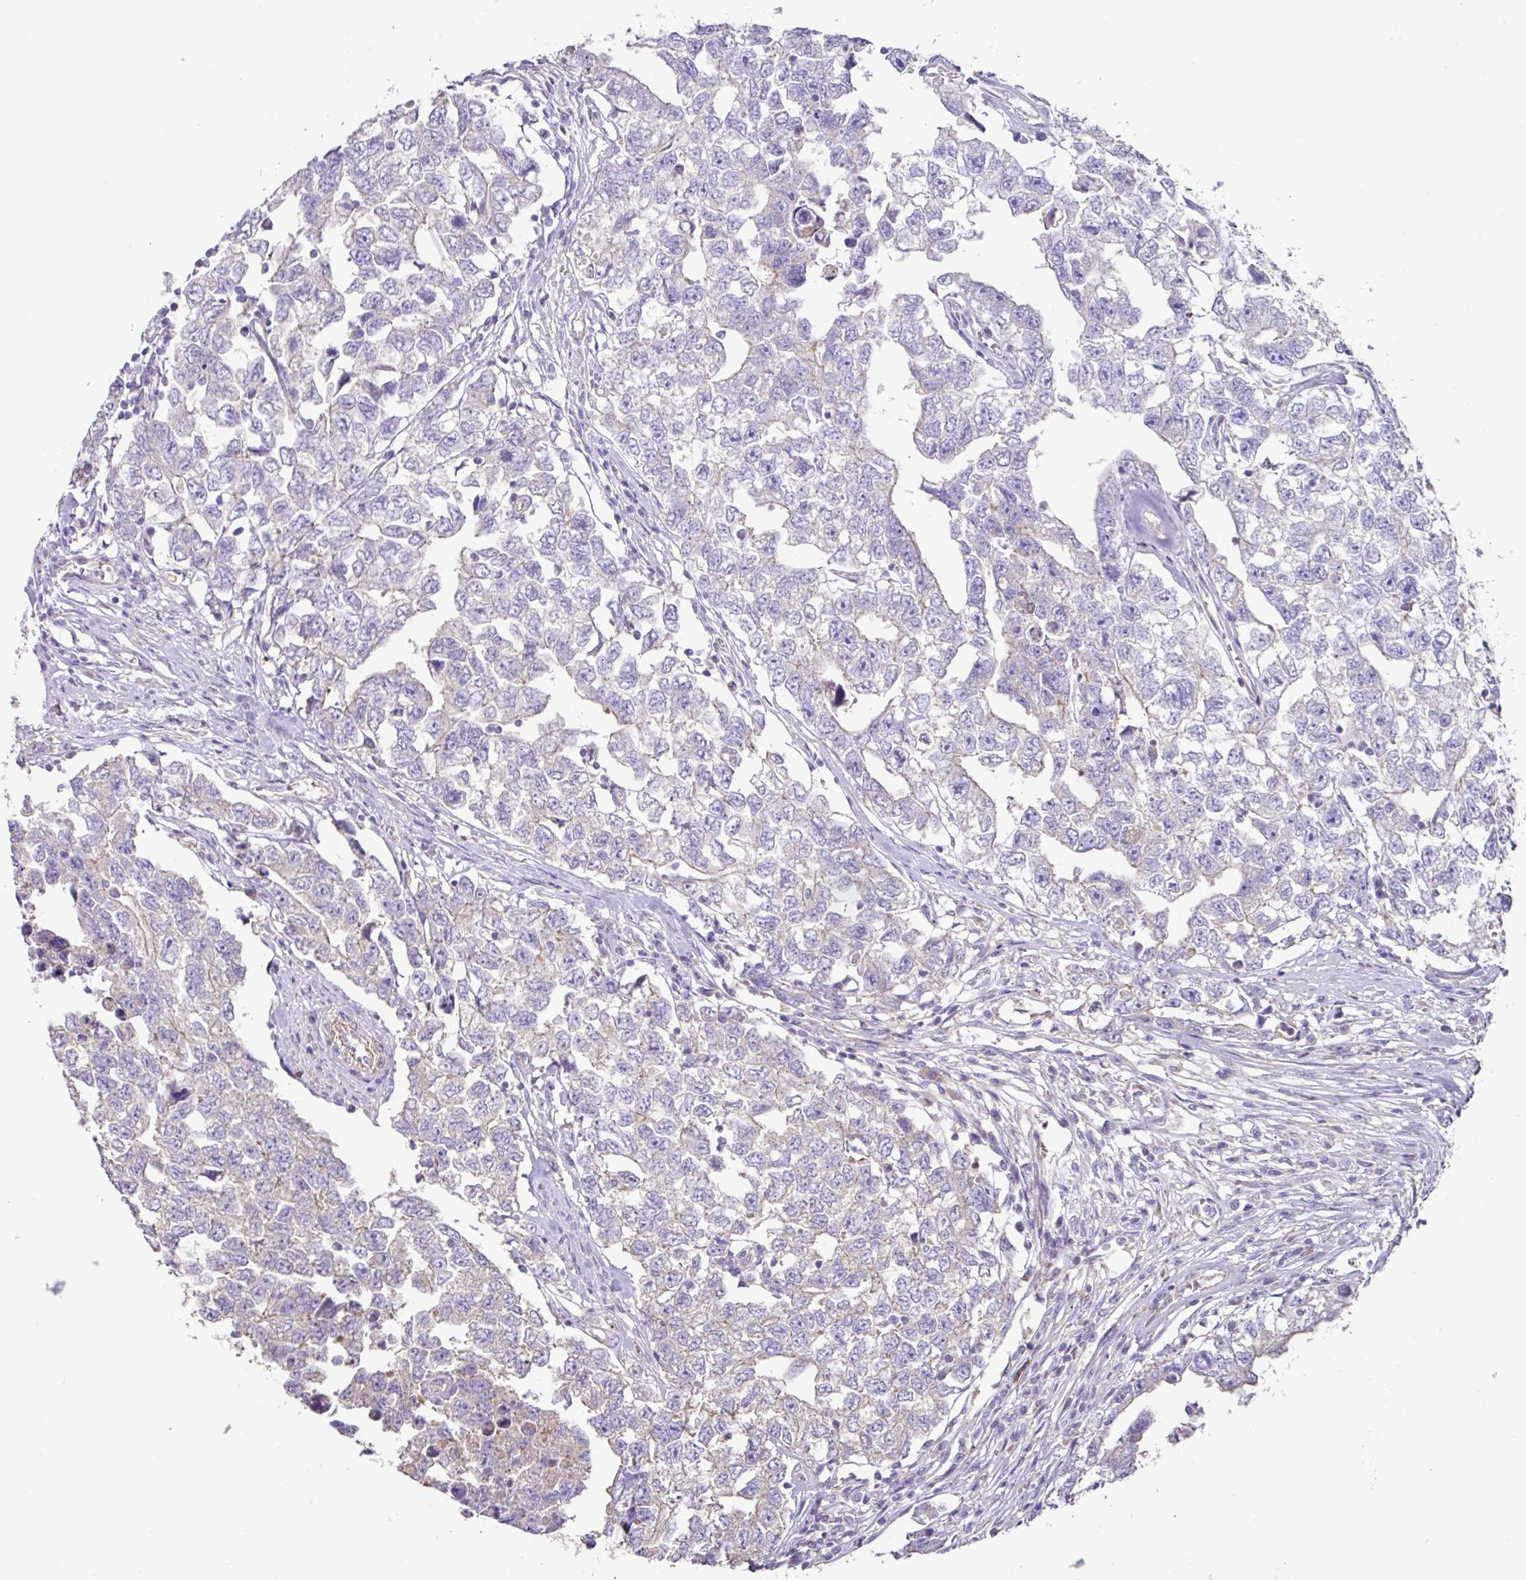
{"staining": {"intensity": "negative", "quantity": "none", "location": "none"}, "tissue": "testis cancer", "cell_type": "Tumor cells", "image_type": "cancer", "snomed": [{"axis": "morphology", "description": "Carcinoma, Embryonal, NOS"}, {"axis": "topography", "description": "Testis"}], "caption": "This micrograph is of testis cancer stained with IHC to label a protein in brown with the nuclei are counter-stained blue. There is no positivity in tumor cells.", "gene": "MRRF", "patient": {"sex": "male", "age": 22}}